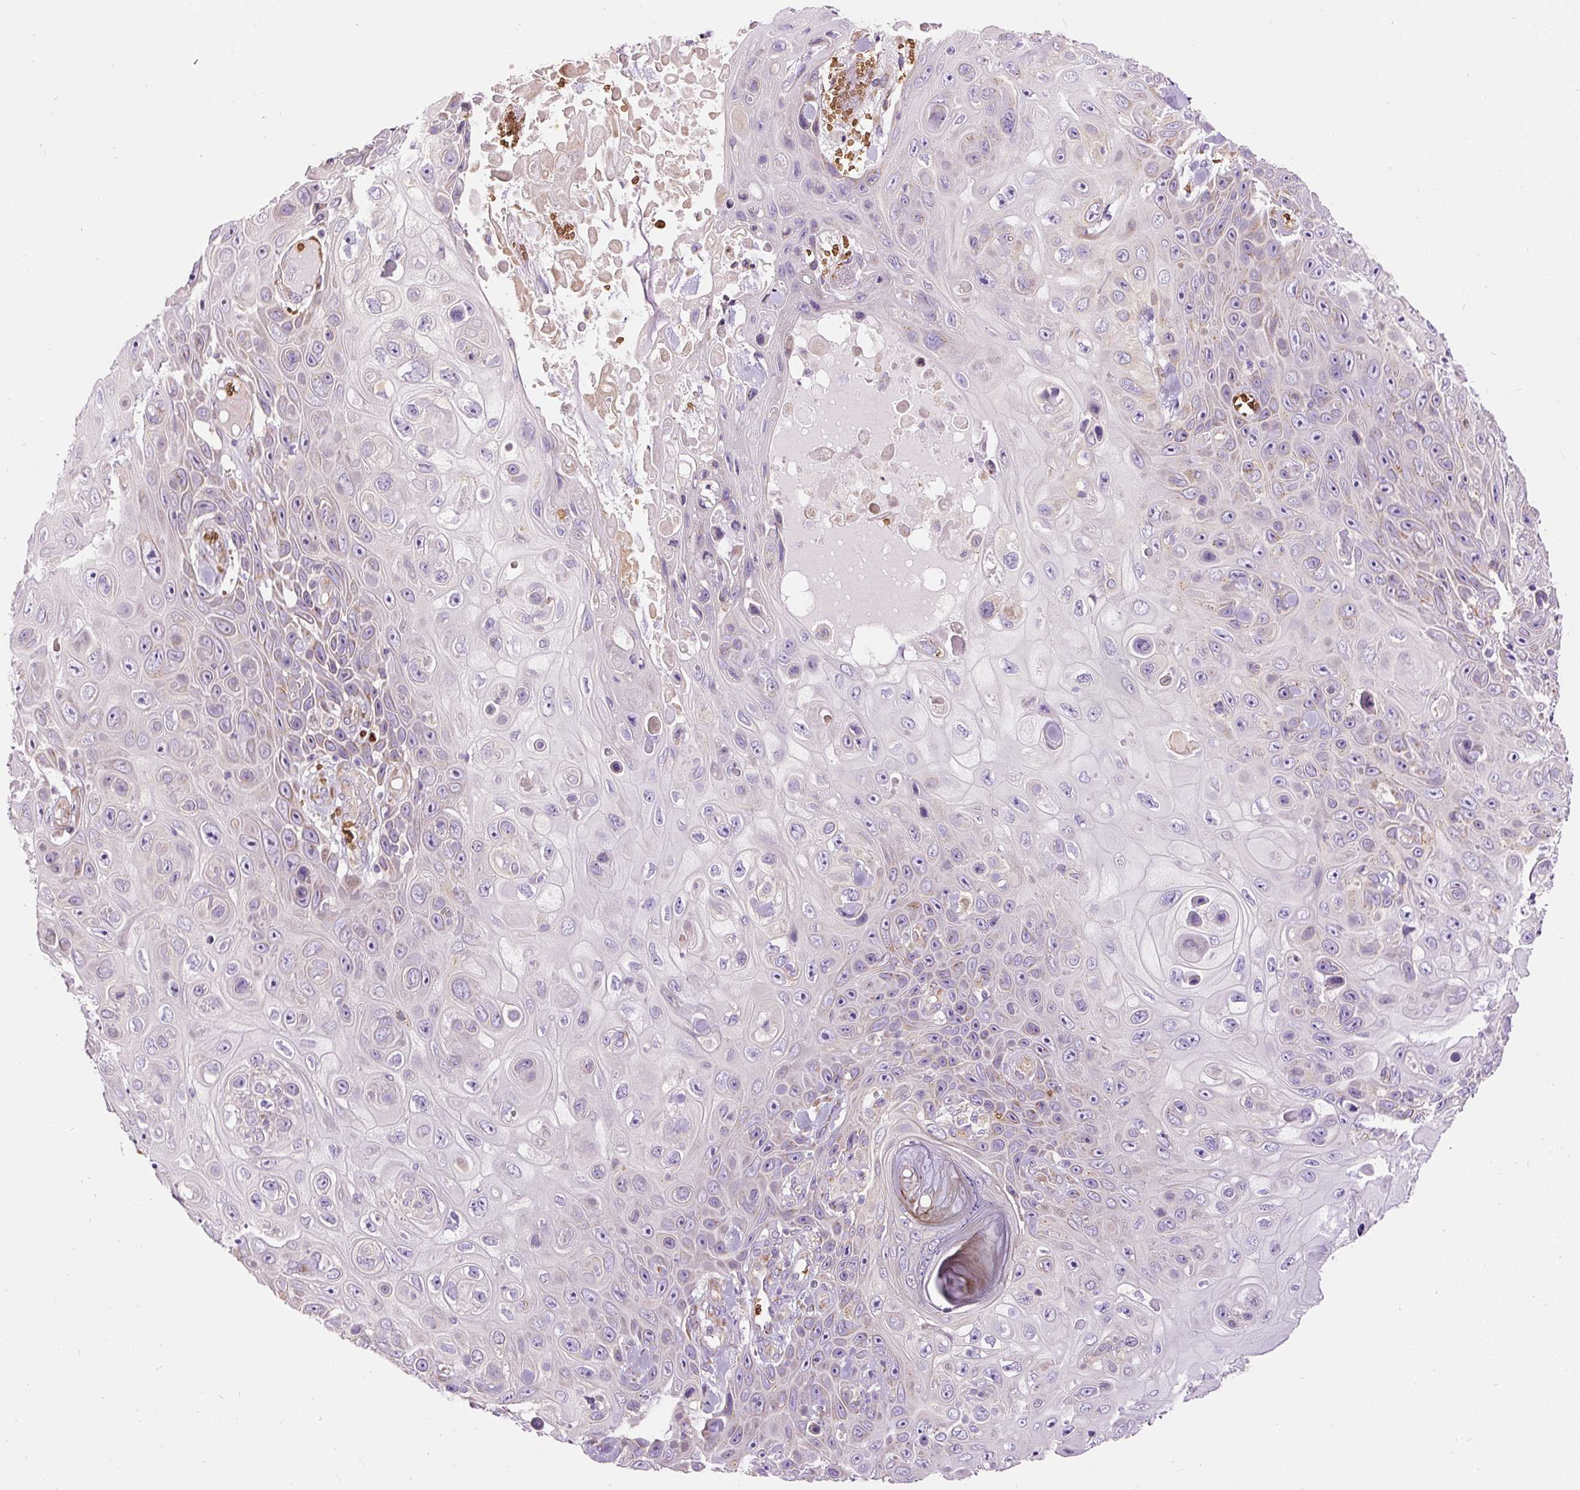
{"staining": {"intensity": "moderate", "quantity": "<25%", "location": "cytoplasmic/membranous"}, "tissue": "skin cancer", "cell_type": "Tumor cells", "image_type": "cancer", "snomed": [{"axis": "morphology", "description": "Squamous cell carcinoma, NOS"}, {"axis": "topography", "description": "Skin"}], "caption": "A photomicrograph showing moderate cytoplasmic/membranous expression in approximately <25% of tumor cells in skin cancer, as visualized by brown immunohistochemical staining.", "gene": "PRRC2A", "patient": {"sex": "male", "age": 82}}